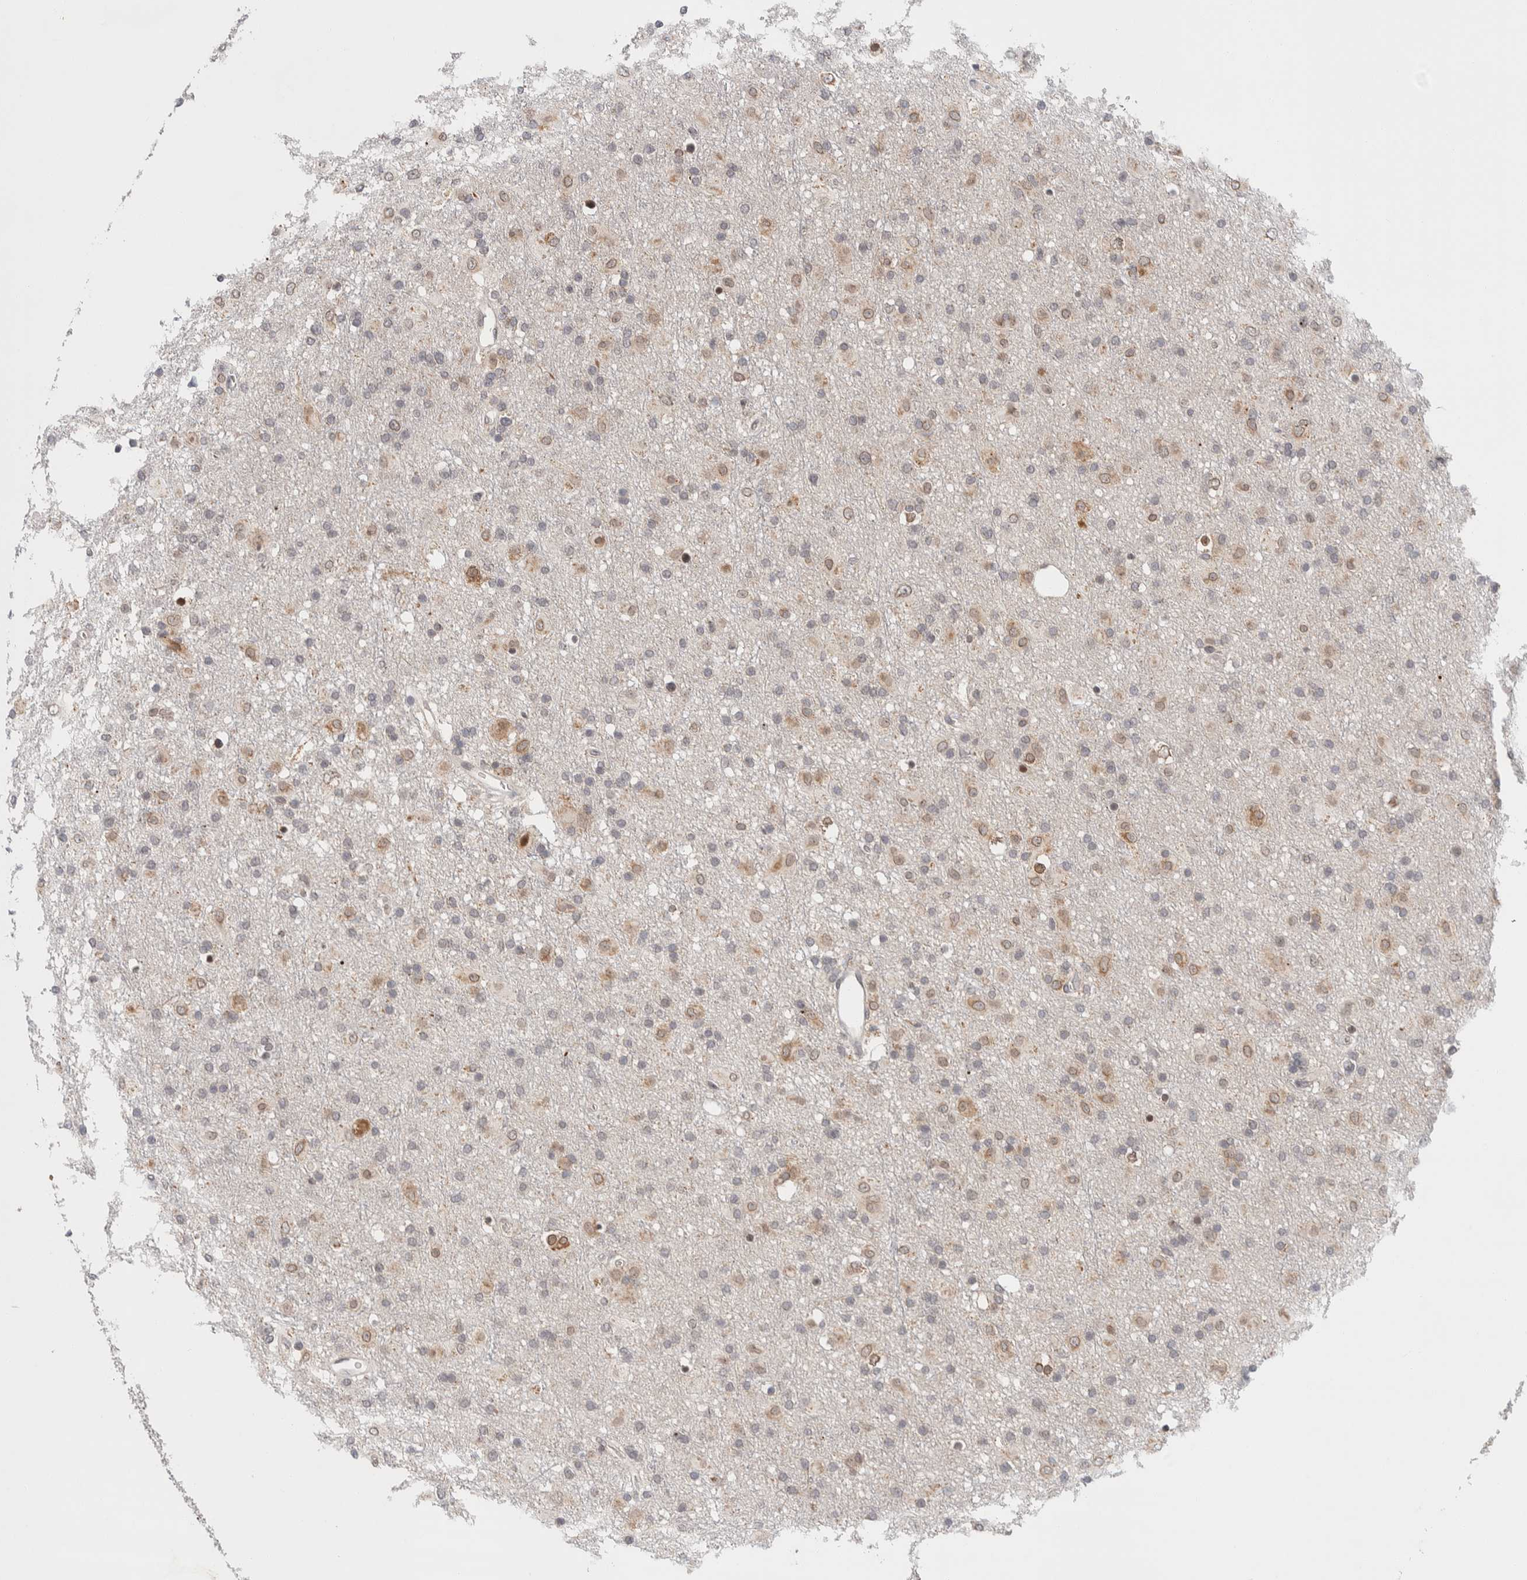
{"staining": {"intensity": "moderate", "quantity": "25%-75%", "location": "cytoplasmic/membranous,nuclear"}, "tissue": "glioma", "cell_type": "Tumor cells", "image_type": "cancer", "snomed": [{"axis": "morphology", "description": "Glioma, malignant, Low grade"}, {"axis": "topography", "description": "Brain"}], "caption": "Brown immunohistochemical staining in malignant glioma (low-grade) reveals moderate cytoplasmic/membranous and nuclear staining in about 25%-75% of tumor cells.", "gene": "CRAT", "patient": {"sex": "male", "age": 65}}